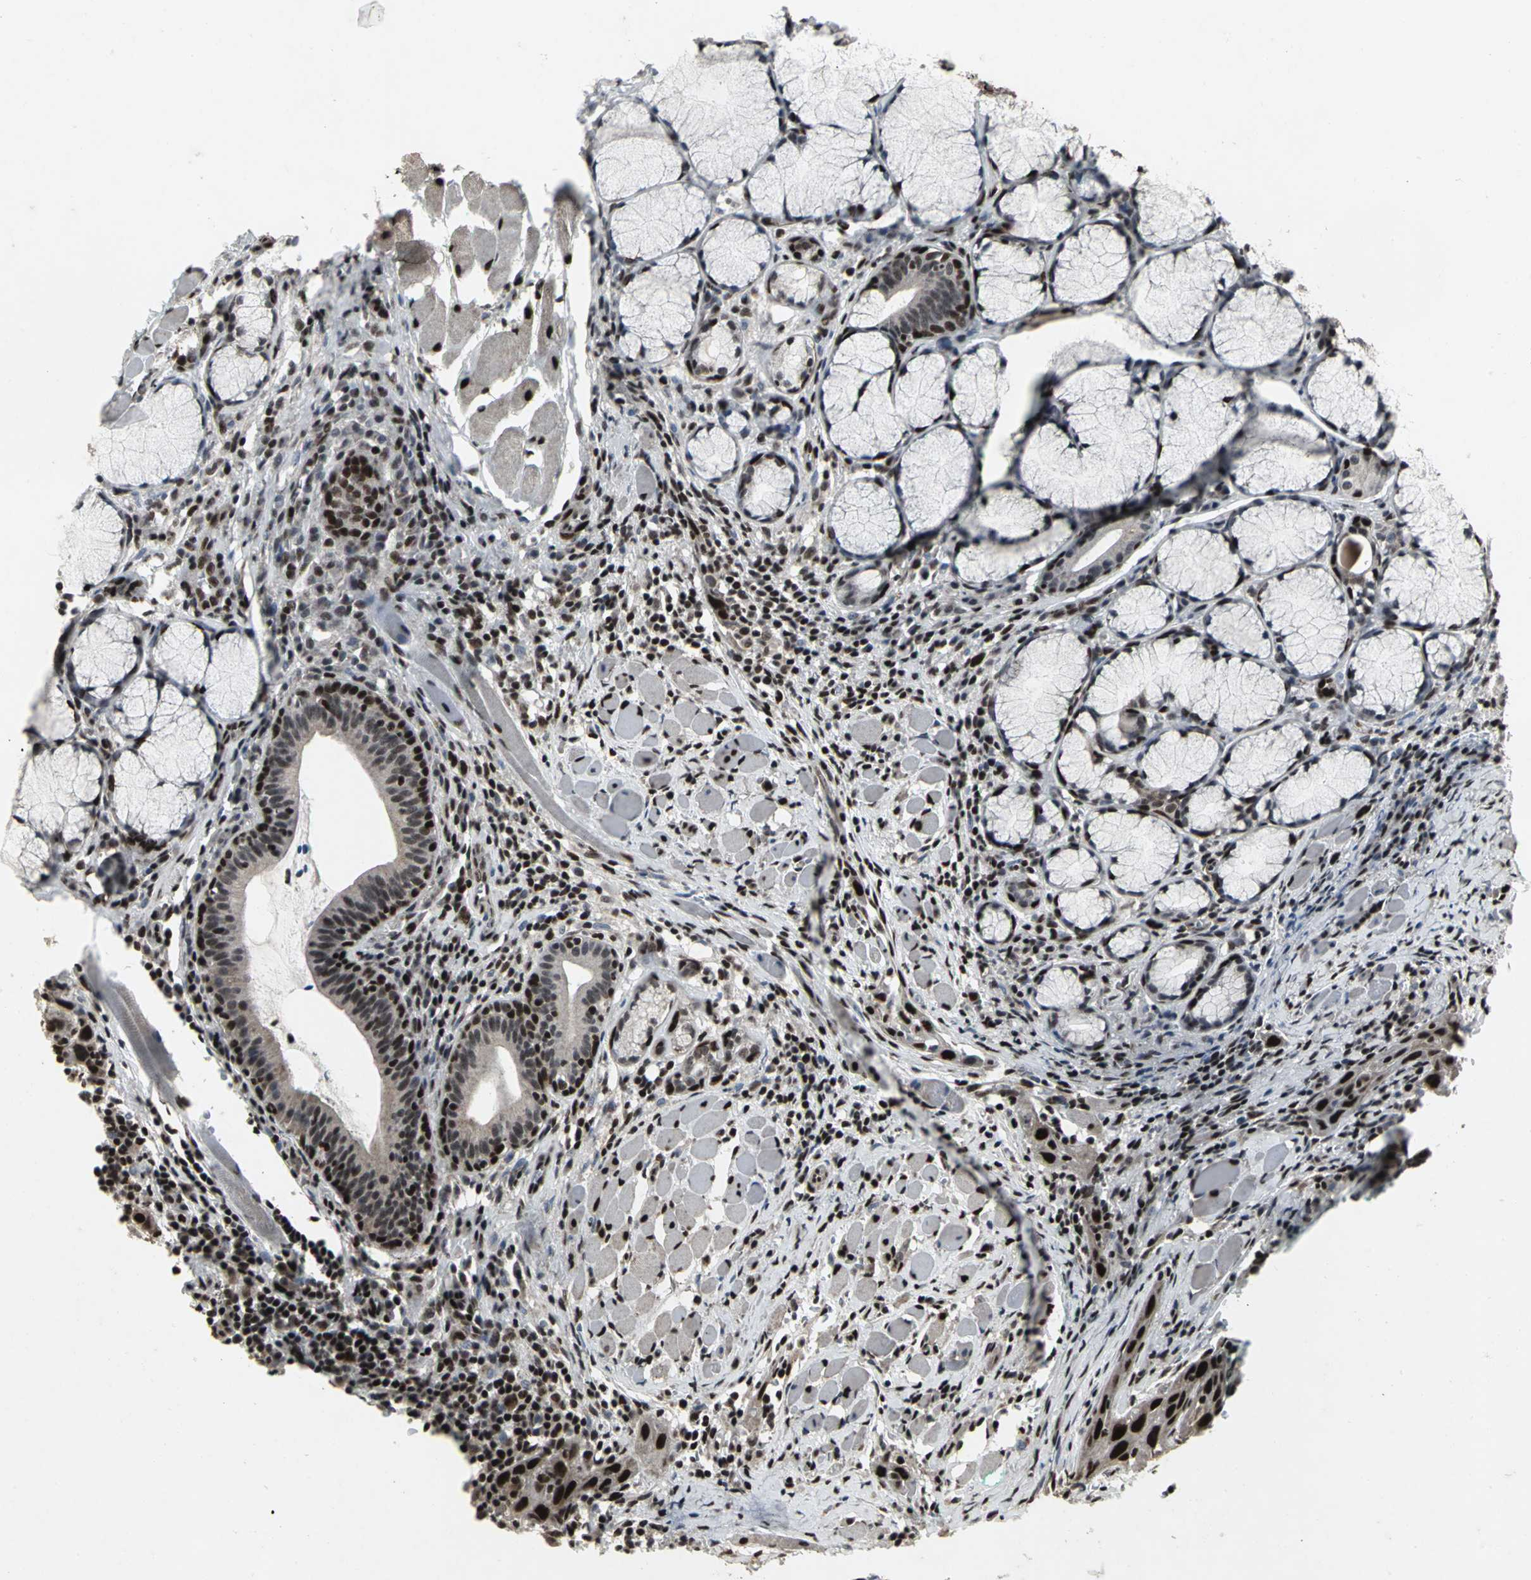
{"staining": {"intensity": "strong", "quantity": ">75%", "location": "nuclear"}, "tissue": "head and neck cancer", "cell_type": "Tumor cells", "image_type": "cancer", "snomed": [{"axis": "morphology", "description": "Squamous cell carcinoma, NOS"}, {"axis": "topography", "description": "Oral tissue"}, {"axis": "topography", "description": "Head-Neck"}], "caption": "The immunohistochemical stain labels strong nuclear positivity in tumor cells of head and neck squamous cell carcinoma tissue.", "gene": "SRF", "patient": {"sex": "female", "age": 50}}